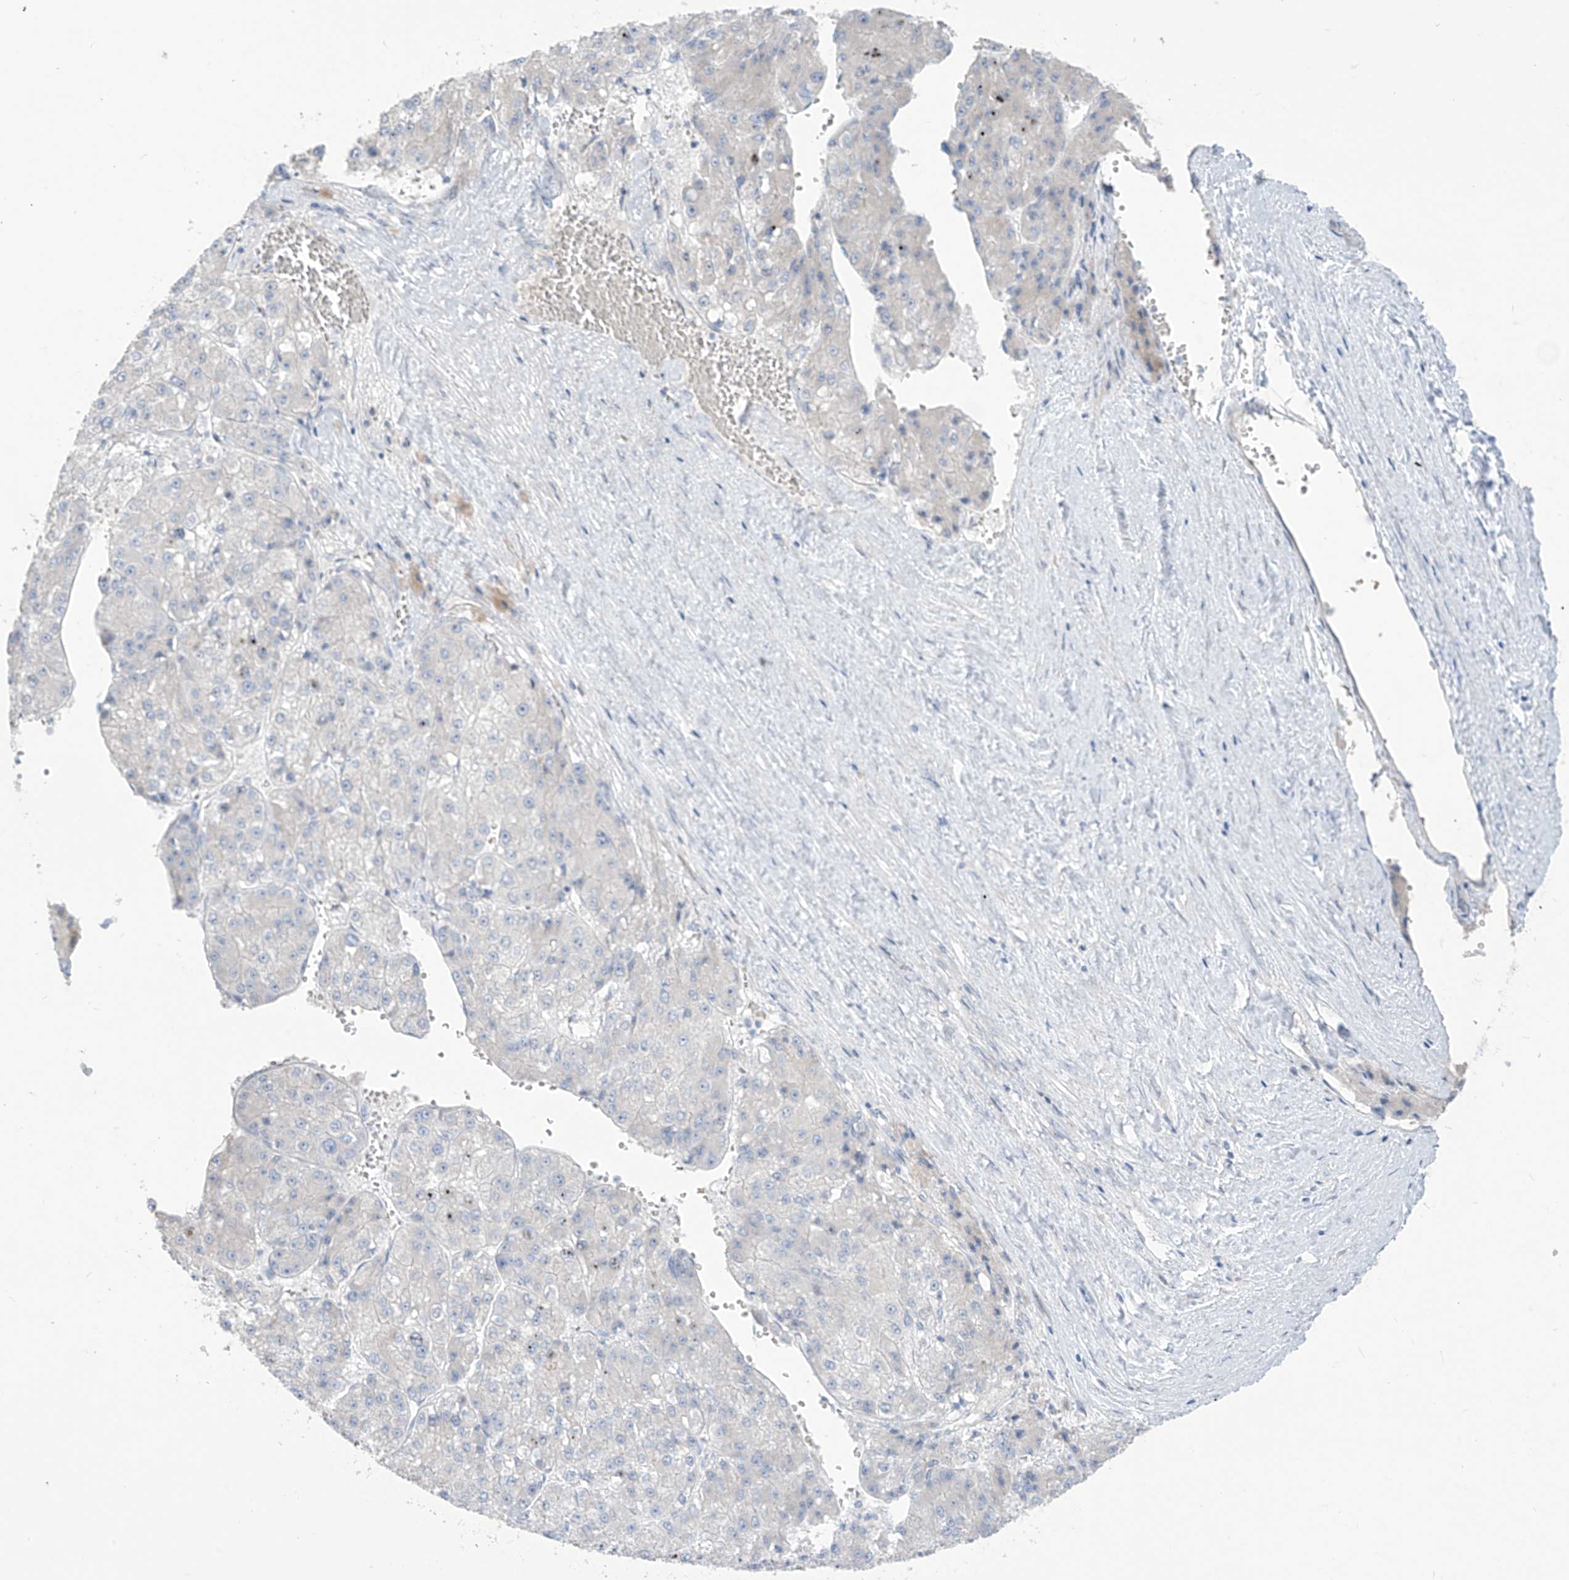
{"staining": {"intensity": "negative", "quantity": "none", "location": "none"}, "tissue": "liver cancer", "cell_type": "Tumor cells", "image_type": "cancer", "snomed": [{"axis": "morphology", "description": "Carcinoma, Hepatocellular, NOS"}, {"axis": "topography", "description": "Liver"}], "caption": "Image shows no protein expression in tumor cells of liver cancer (hepatocellular carcinoma) tissue.", "gene": "ASPRV1", "patient": {"sex": "female", "age": 73}}